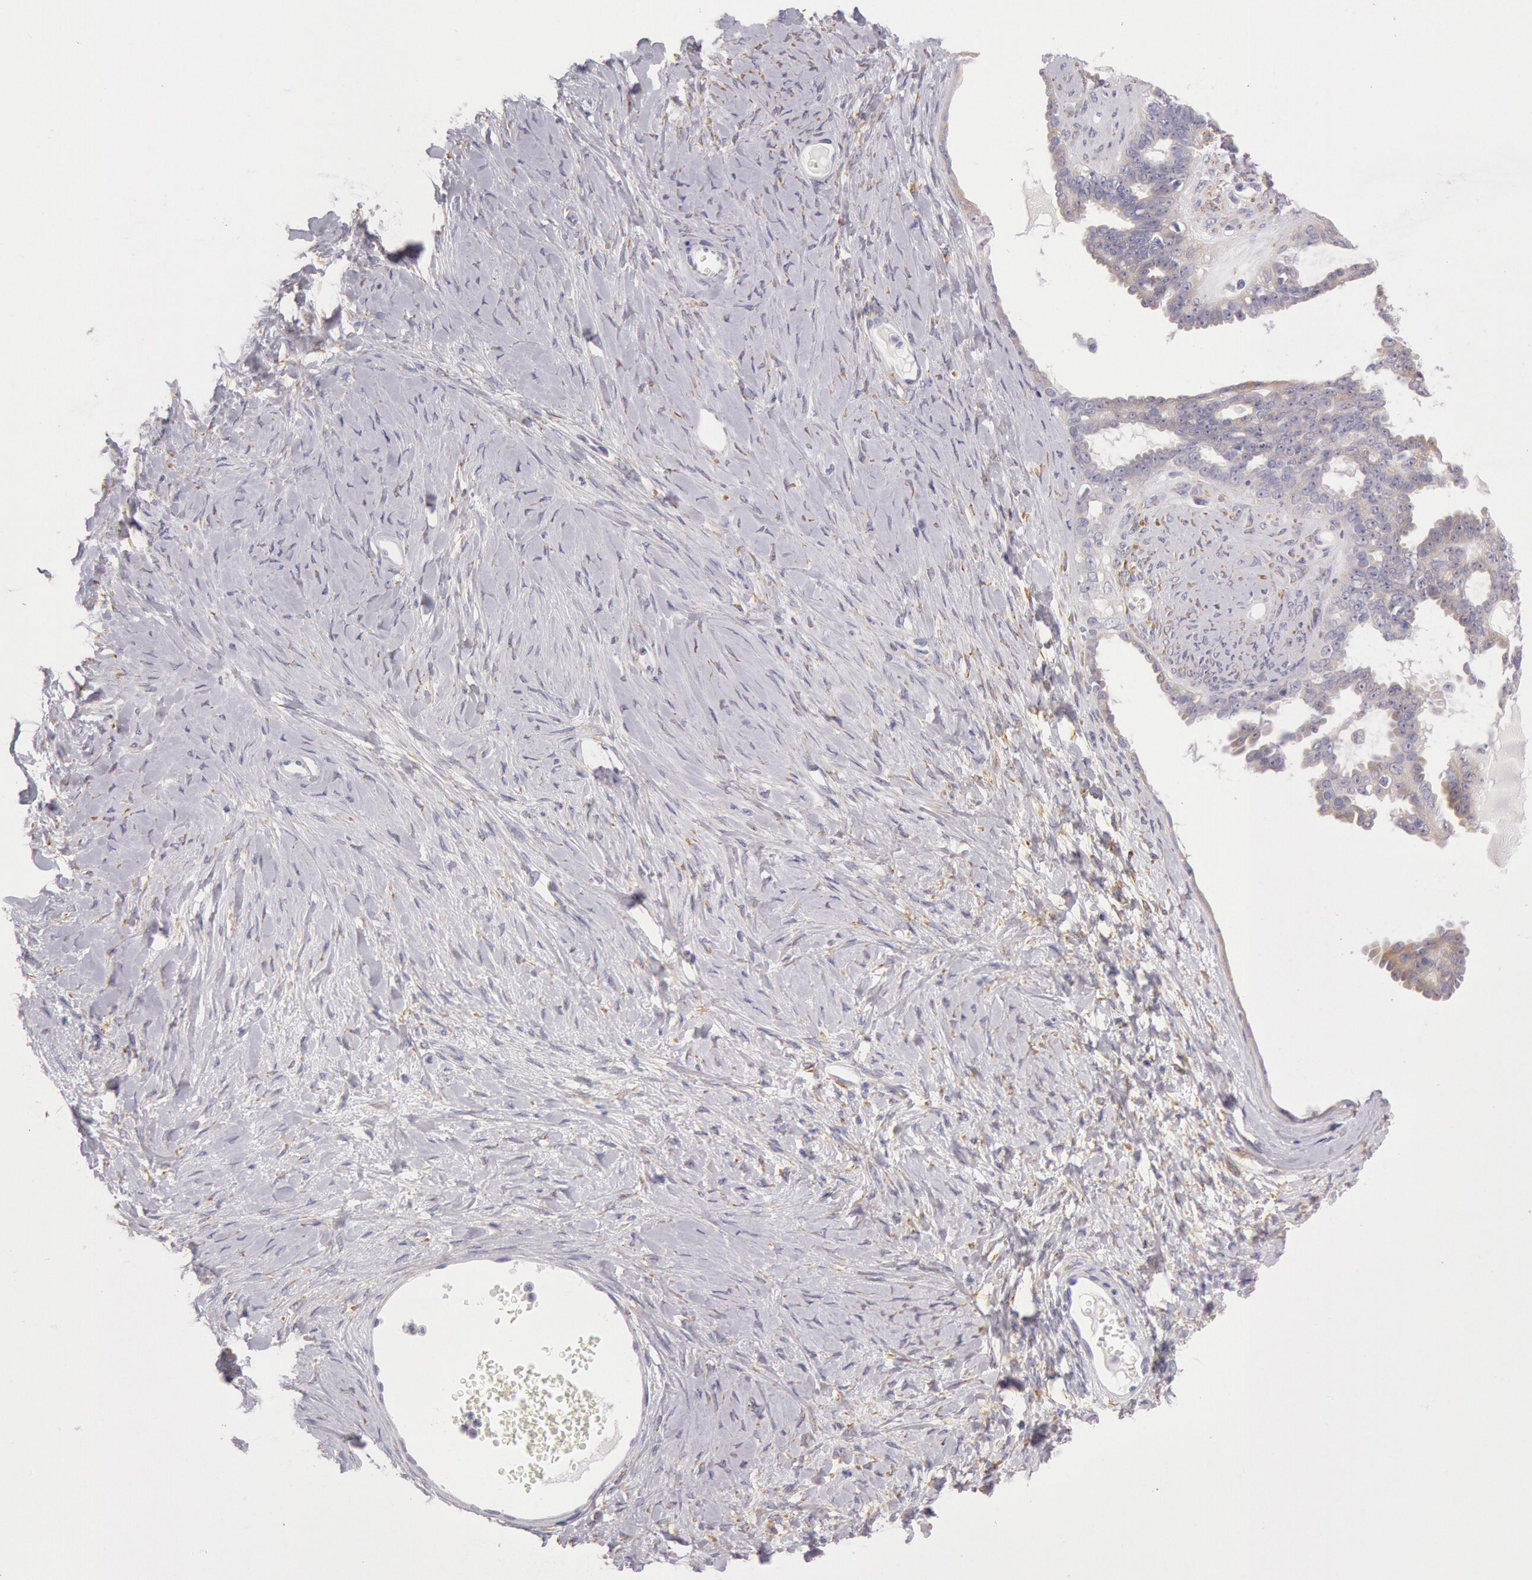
{"staining": {"intensity": "weak", "quantity": ">75%", "location": "cytoplasmic/membranous"}, "tissue": "ovarian cancer", "cell_type": "Tumor cells", "image_type": "cancer", "snomed": [{"axis": "morphology", "description": "Cystadenocarcinoma, serous, NOS"}, {"axis": "topography", "description": "Ovary"}], "caption": "A brown stain labels weak cytoplasmic/membranous expression of a protein in ovarian cancer (serous cystadenocarcinoma) tumor cells. The staining was performed using DAB, with brown indicating positive protein expression. Nuclei are stained blue with hematoxylin.", "gene": "CIDEB", "patient": {"sex": "female", "age": 71}}